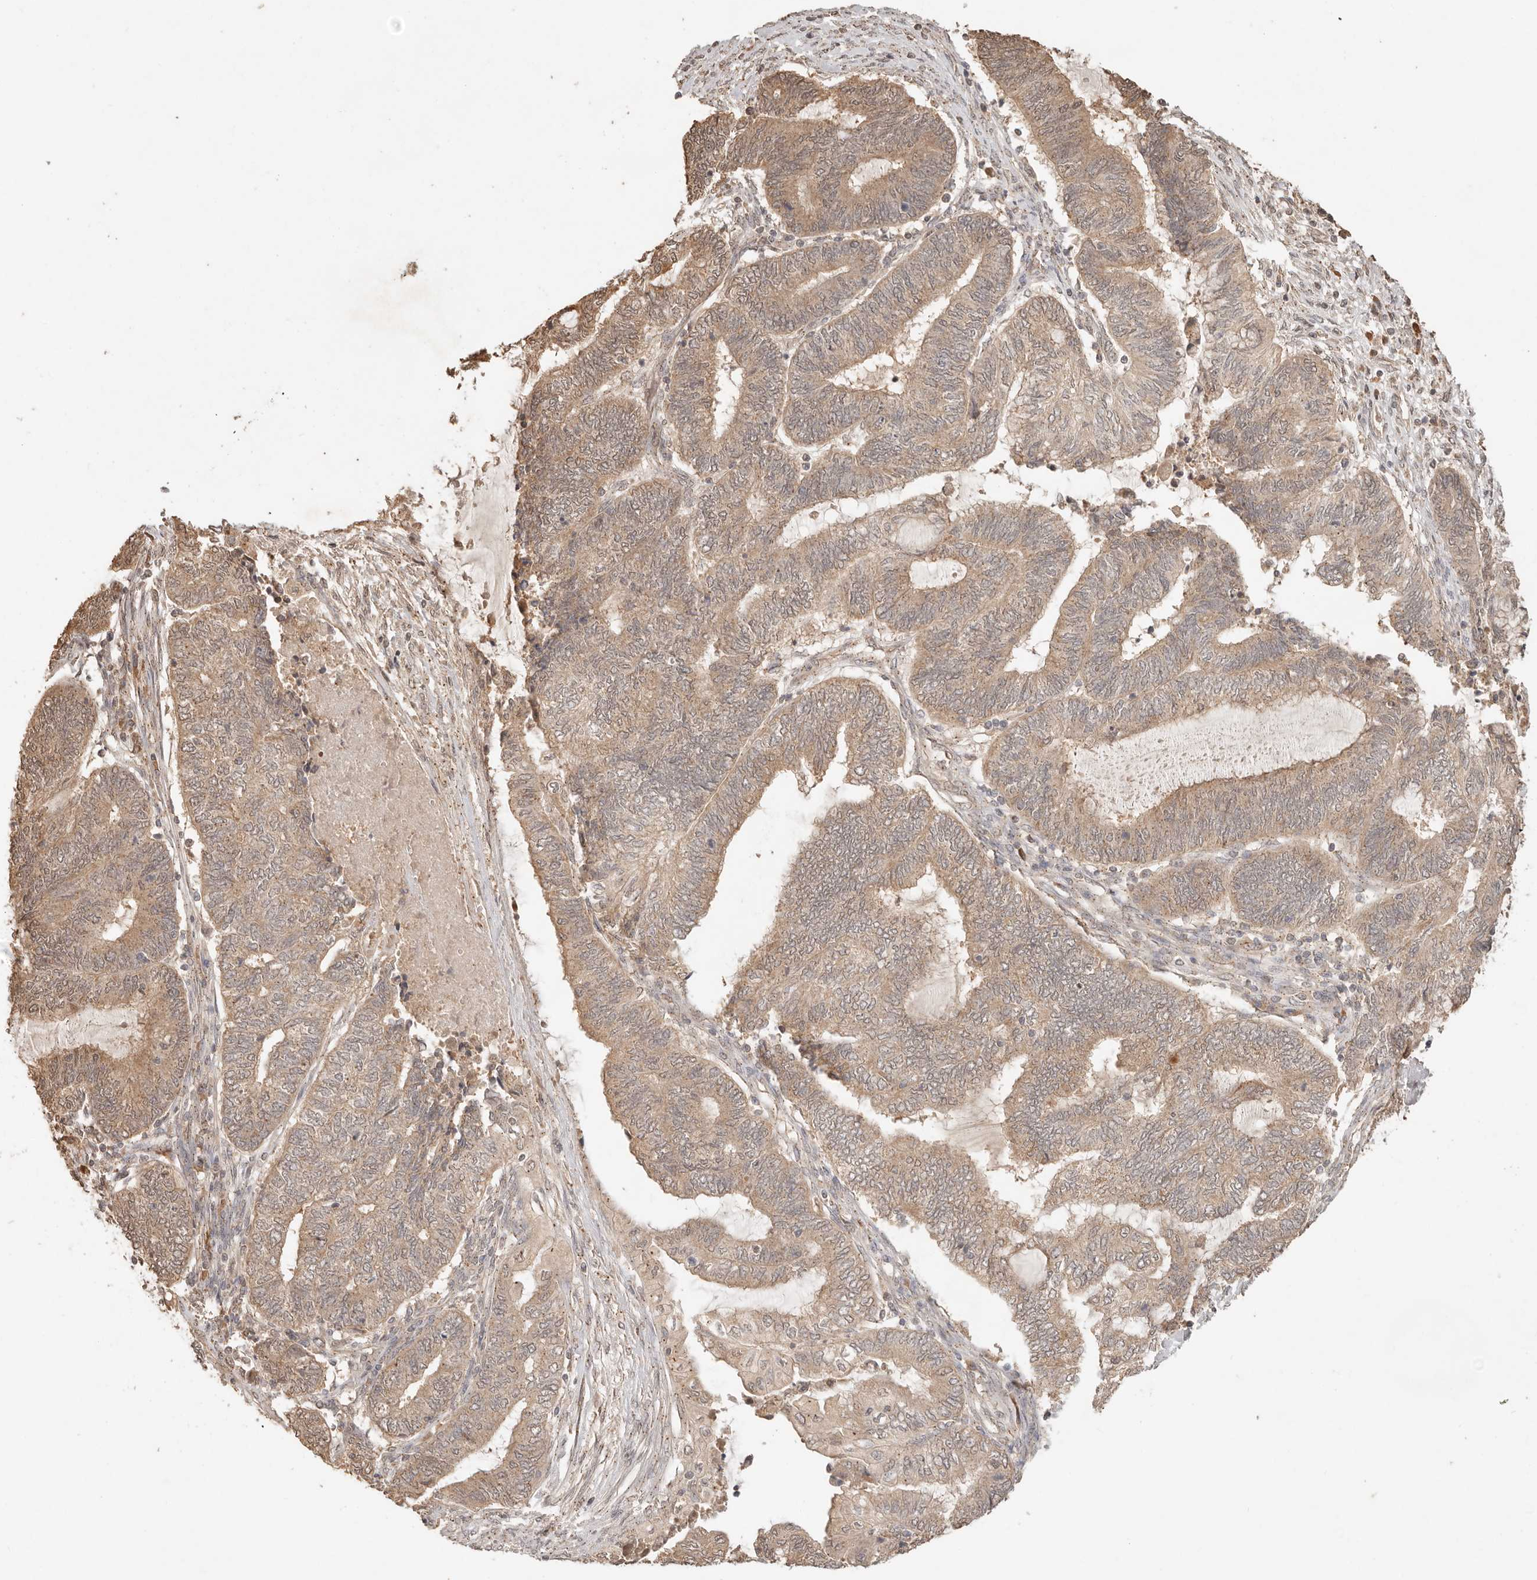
{"staining": {"intensity": "moderate", "quantity": ">75%", "location": "cytoplasmic/membranous"}, "tissue": "endometrial cancer", "cell_type": "Tumor cells", "image_type": "cancer", "snomed": [{"axis": "morphology", "description": "Adenocarcinoma, NOS"}, {"axis": "topography", "description": "Uterus"}, {"axis": "topography", "description": "Endometrium"}], "caption": "Tumor cells display medium levels of moderate cytoplasmic/membranous staining in about >75% of cells in endometrial adenocarcinoma. (DAB (3,3'-diaminobenzidine) IHC with brightfield microscopy, high magnification).", "gene": "LMO4", "patient": {"sex": "female", "age": 70}}